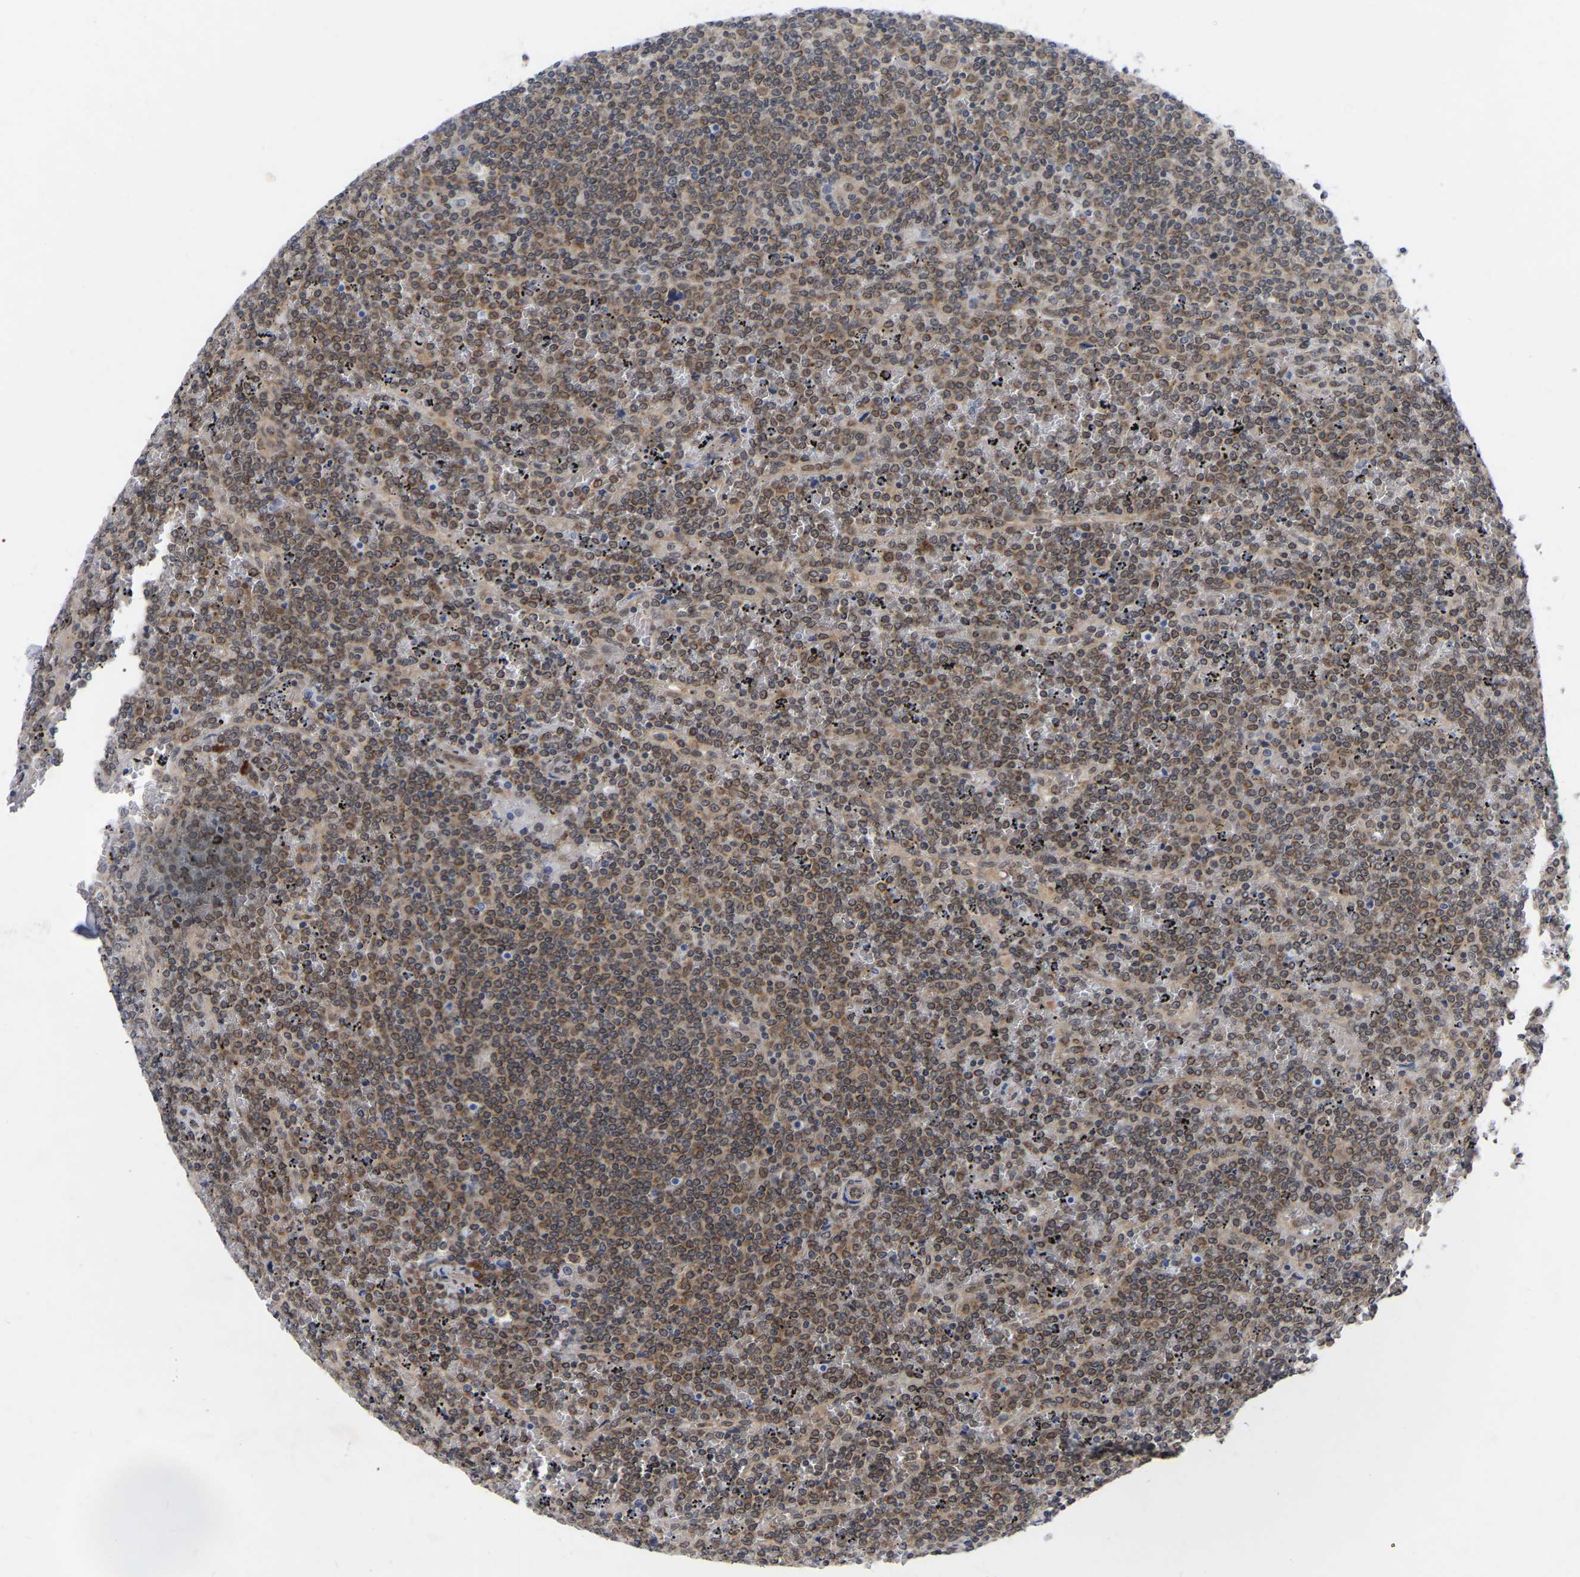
{"staining": {"intensity": "moderate", "quantity": ">75%", "location": "cytoplasmic/membranous"}, "tissue": "lymphoma", "cell_type": "Tumor cells", "image_type": "cancer", "snomed": [{"axis": "morphology", "description": "Malignant lymphoma, non-Hodgkin's type, Low grade"}, {"axis": "topography", "description": "Spleen"}], "caption": "Brown immunohistochemical staining in lymphoma demonstrates moderate cytoplasmic/membranous positivity in about >75% of tumor cells. (Brightfield microscopy of DAB IHC at high magnification).", "gene": "UBE4B", "patient": {"sex": "female", "age": 19}}